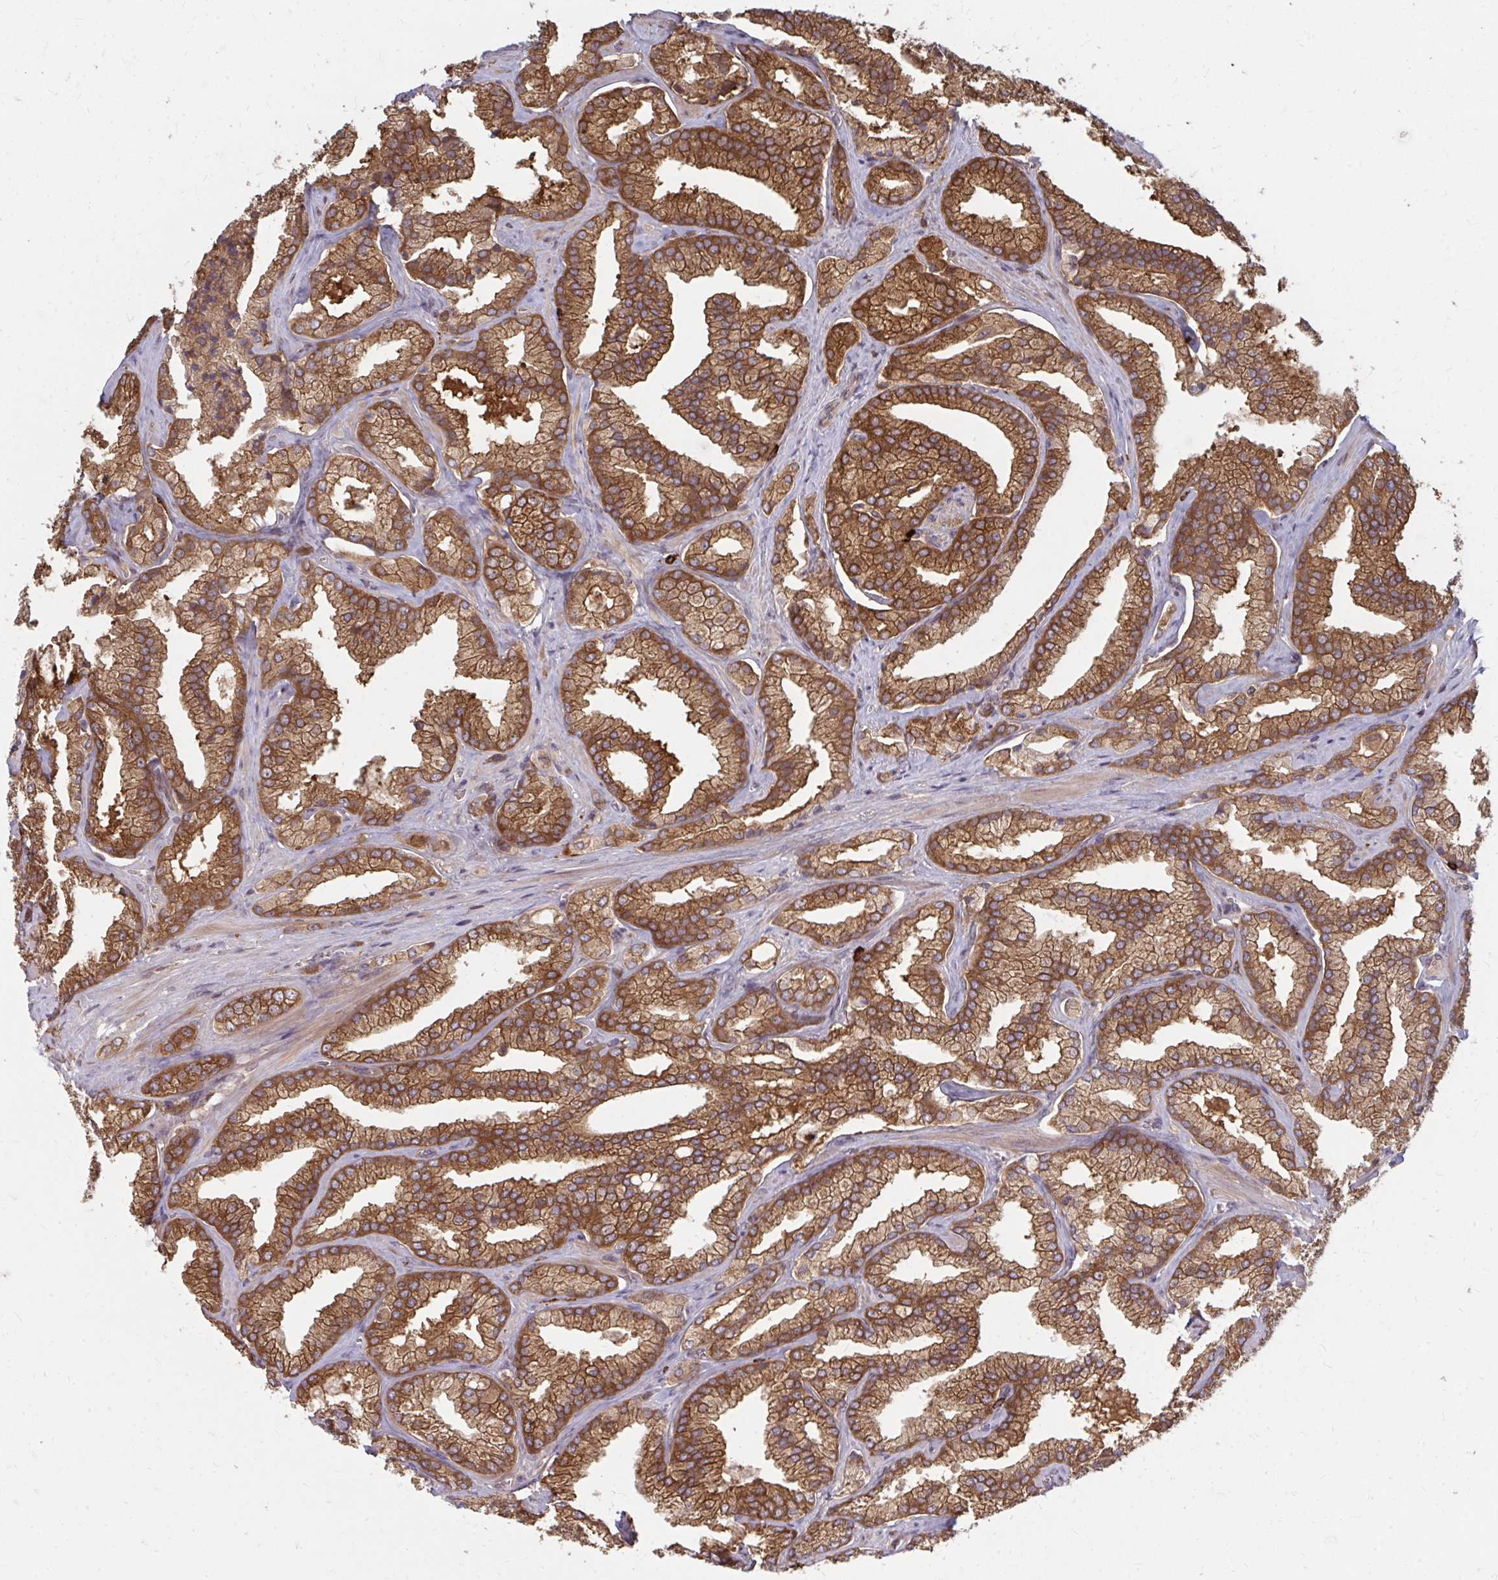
{"staining": {"intensity": "strong", "quantity": ">75%", "location": "cytoplasmic/membranous"}, "tissue": "prostate cancer", "cell_type": "Tumor cells", "image_type": "cancer", "snomed": [{"axis": "morphology", "description": "Adenocarcinoma, High grade"}, {"axis": "topography", "description": "Prostate"}], "caption": "Protein expression analysis of human prostate cancer reveals strong cytoplasmic/membranous expression in approximately >75% of tumor cells.", "gene": "ZNF285", "patient": {"sex": "male", "age": 68}}